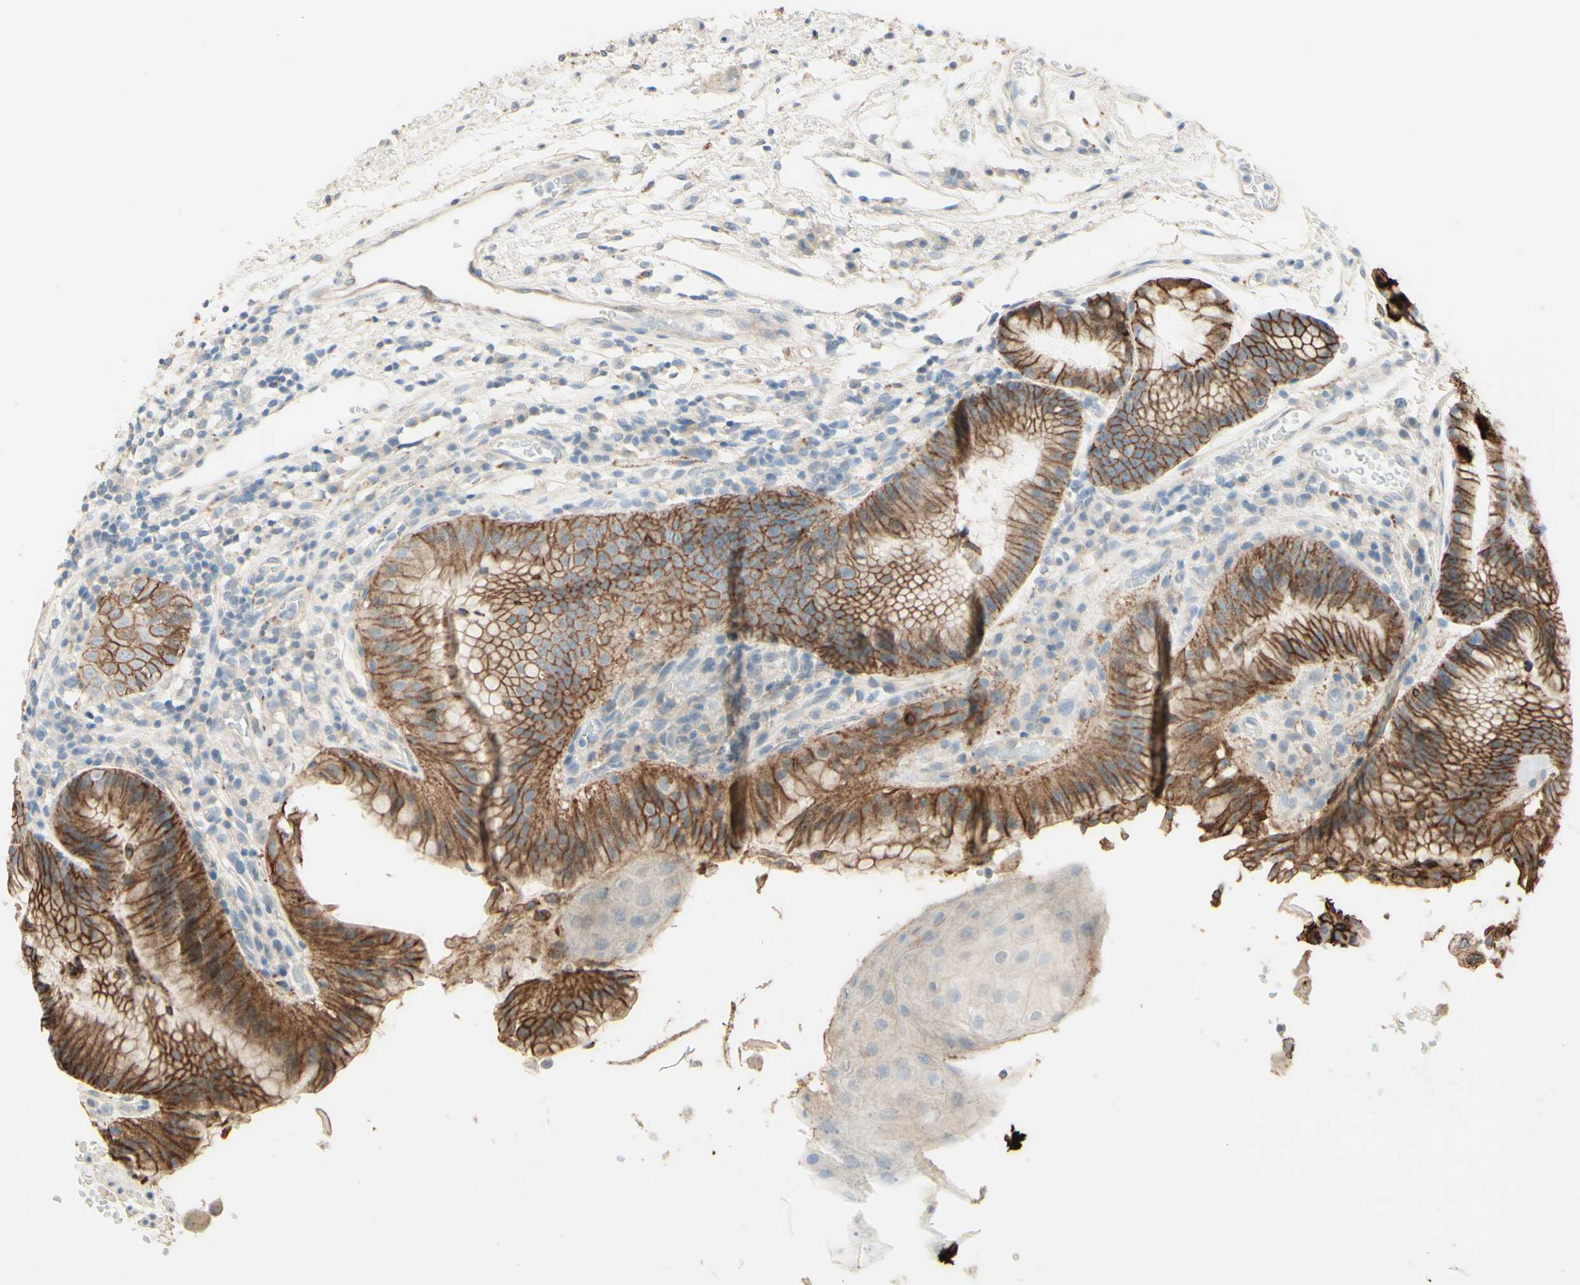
{"staining": {"intensity": "strong", "quantity": ">75%", "location": "cytoplasmic/membranous"}, "tissue": "stomach", "cell_type": "Glandular cells", "image_type": "normal", "snomed": [{"axis": "morphology", "description": "Normal tissue, NOS"}, {"axis": "topography", "description": "Stomach, upper"}], "caption": "Protein expression analysis of normal stomach displays strong cytoplasmic/membranous positivity in approximately >75% of glandular cells.", "gene": "RNF149", "patient": {"sex": "male", "age": 72}}